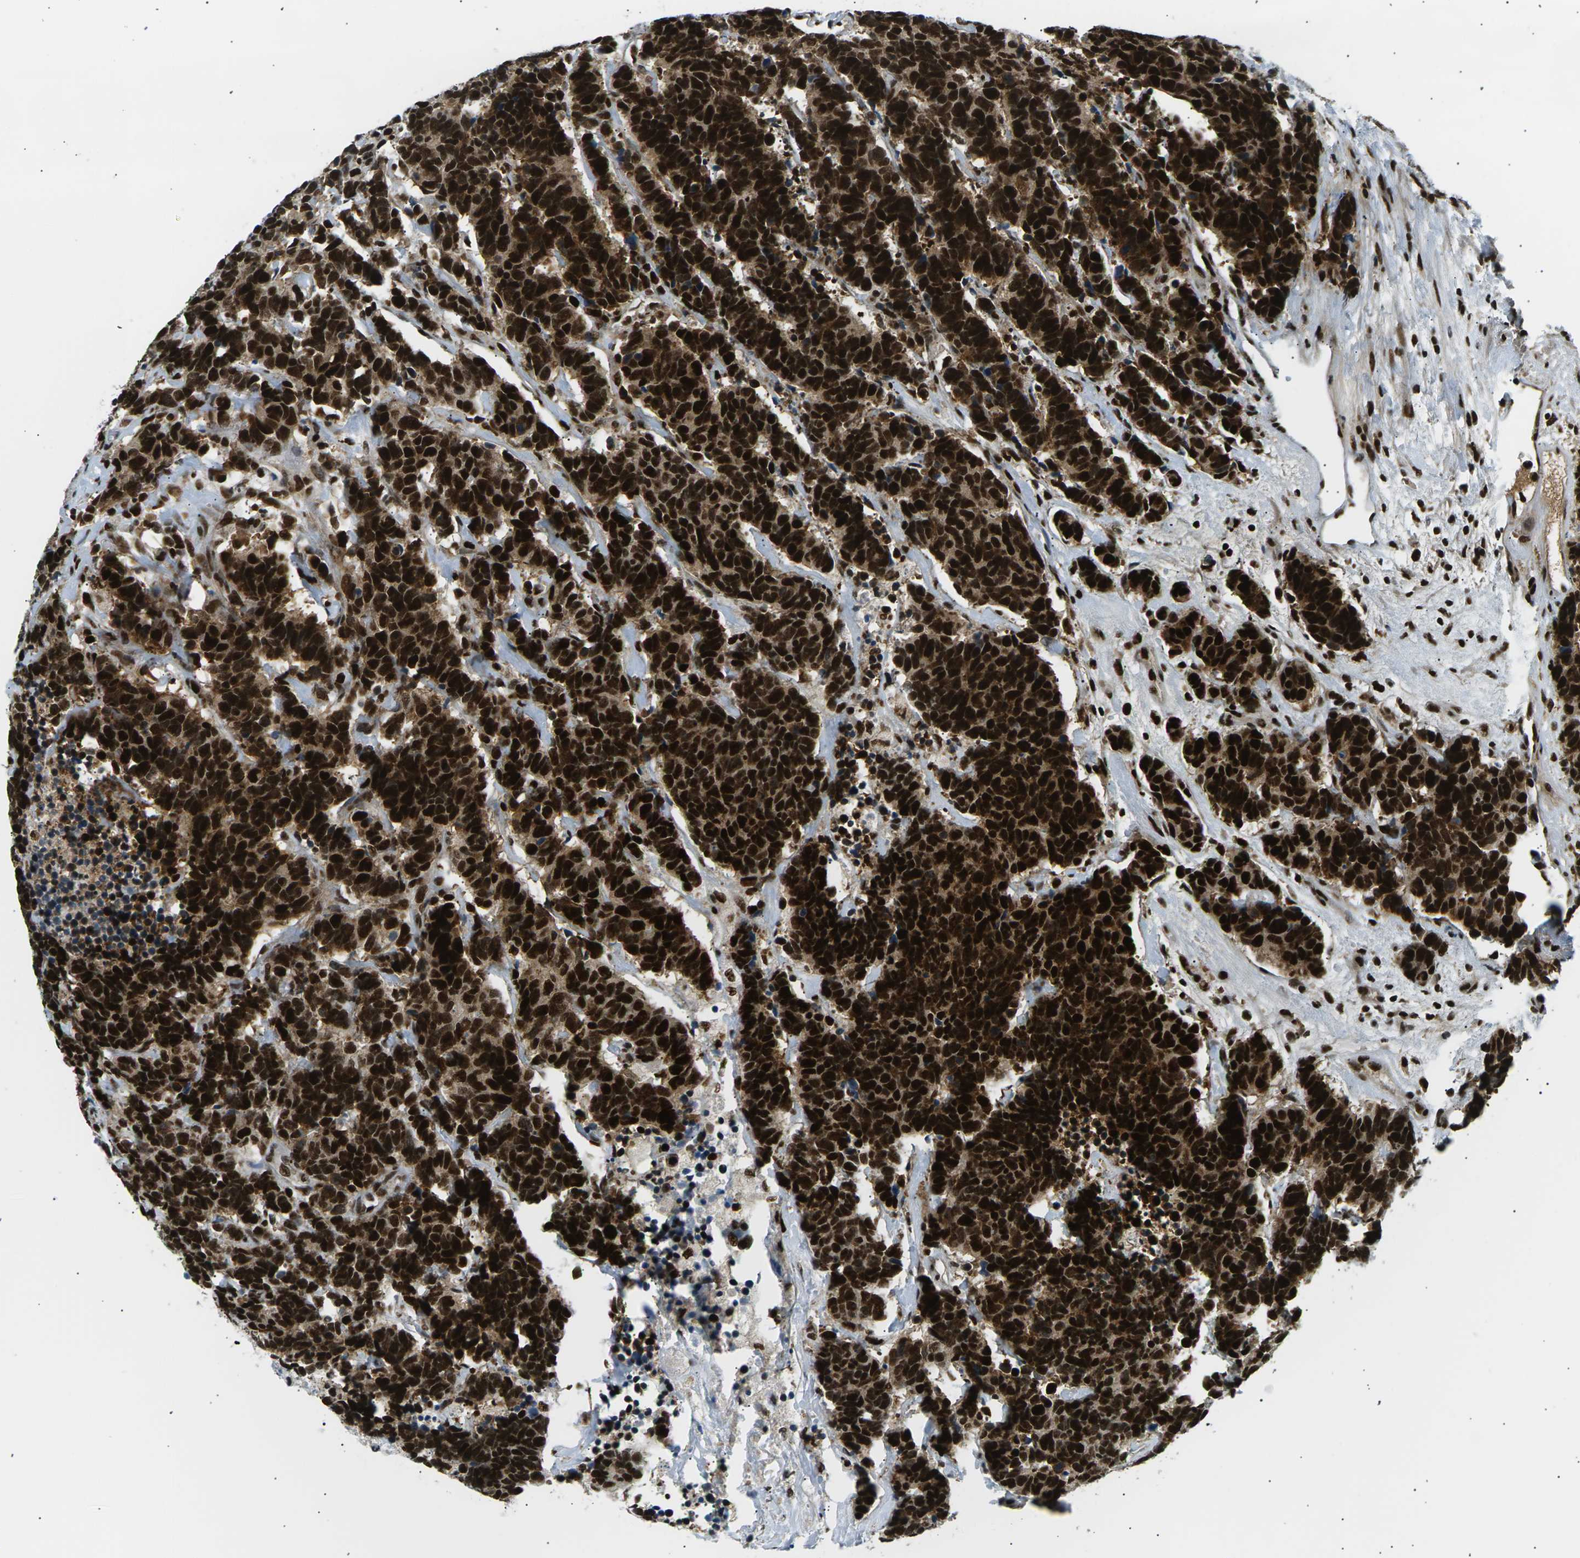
{"staining": {"intensity": "strong", "quantity": ">75%", "location": "cytoplasmic/membranous,nuclear"}, "tissue": "carcinoid", "cell_type": "Tumor cells", "image_type": "cancer", "snomed": [{"axis": "morphology", "description": "Carcinoma, NOS"}, {"axis": "morphology", "description": "Carcinoid, malignant, NOS"}, {"axis": "topography", "description": "Urinary bladder"}], "caption": "An immunohistochemistry histopathology image of neoplastic tissue is shown. Protein staining in brown shows strong cytoplasmic/membranous and nuclear positivity in carcinoma within tumor cells. (Brightfield microscopy of DAB IHC at high magnification).", "gene": "RPA2", "patient": {"sex": "male", "age": 57}}